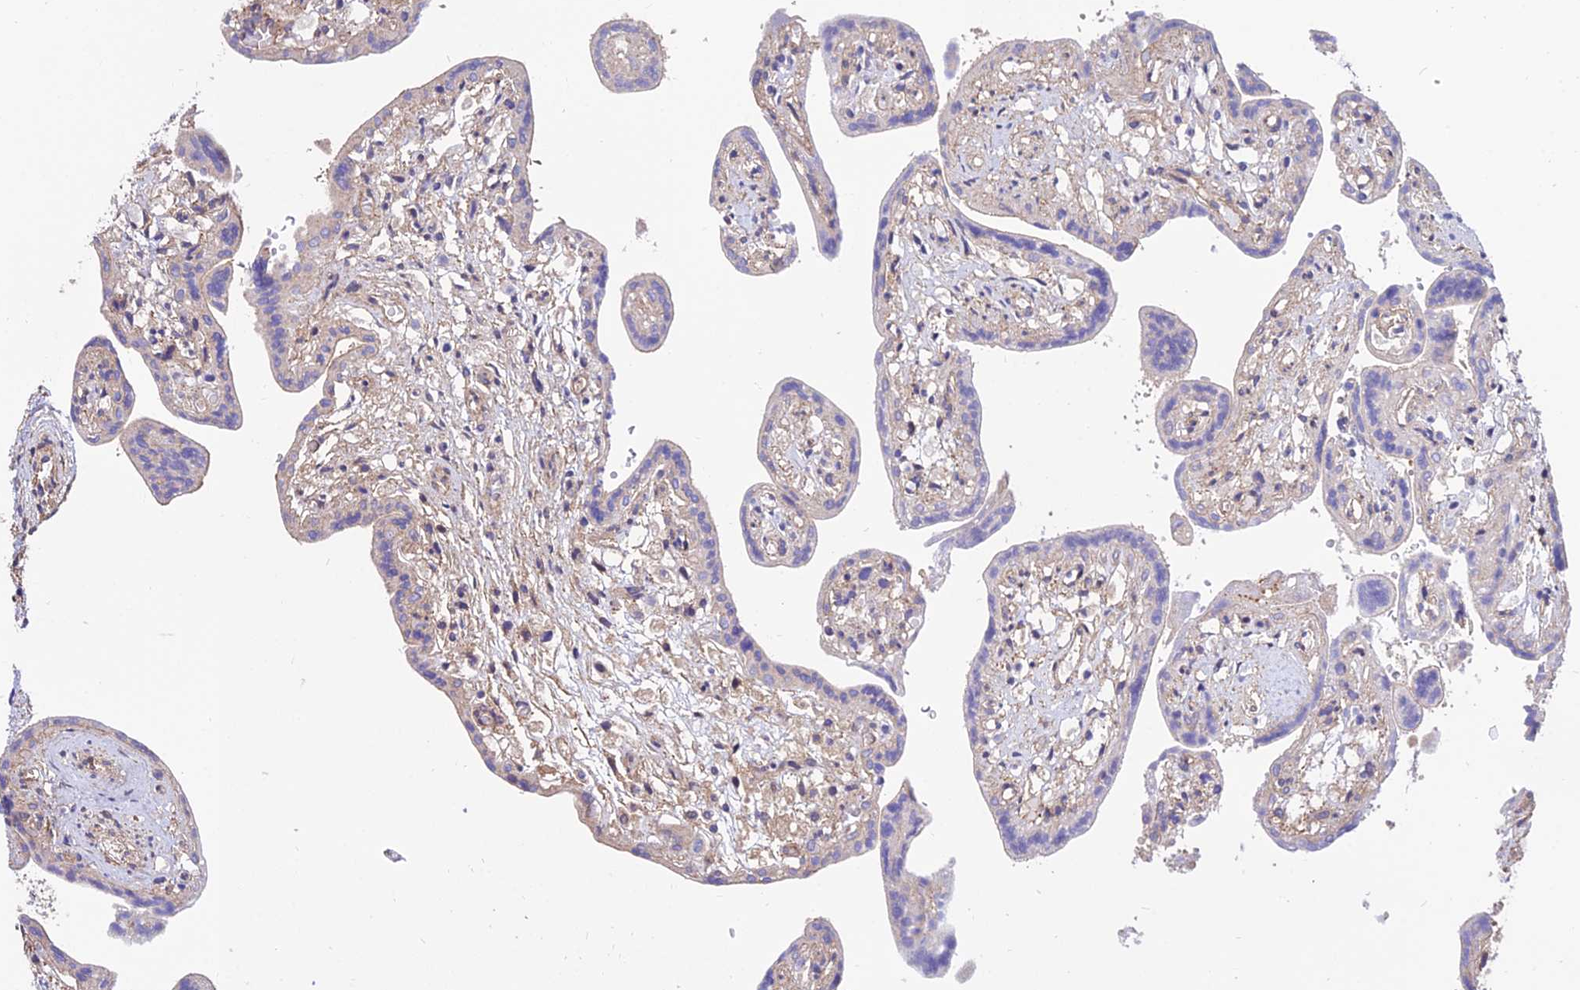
{"staining": {"intensity": "weak", "quantity": "<25%", "location": "cytoplasmic/membranous"}, "tissue": "placenta", "cell_type": "Trophoblastic cells", "image_type": "normal", "snomed": [{"axis": "morphology", "description": "Normal tissue, NOS"}, {"axis": "topography", "description": "Placenta"}], "caption": "Immunohistochemical staining of normal placenta displays no significant expression in trophoblastic cells.", "gene": "CALM1", "patient": {"sex": "female", "age": 37}}